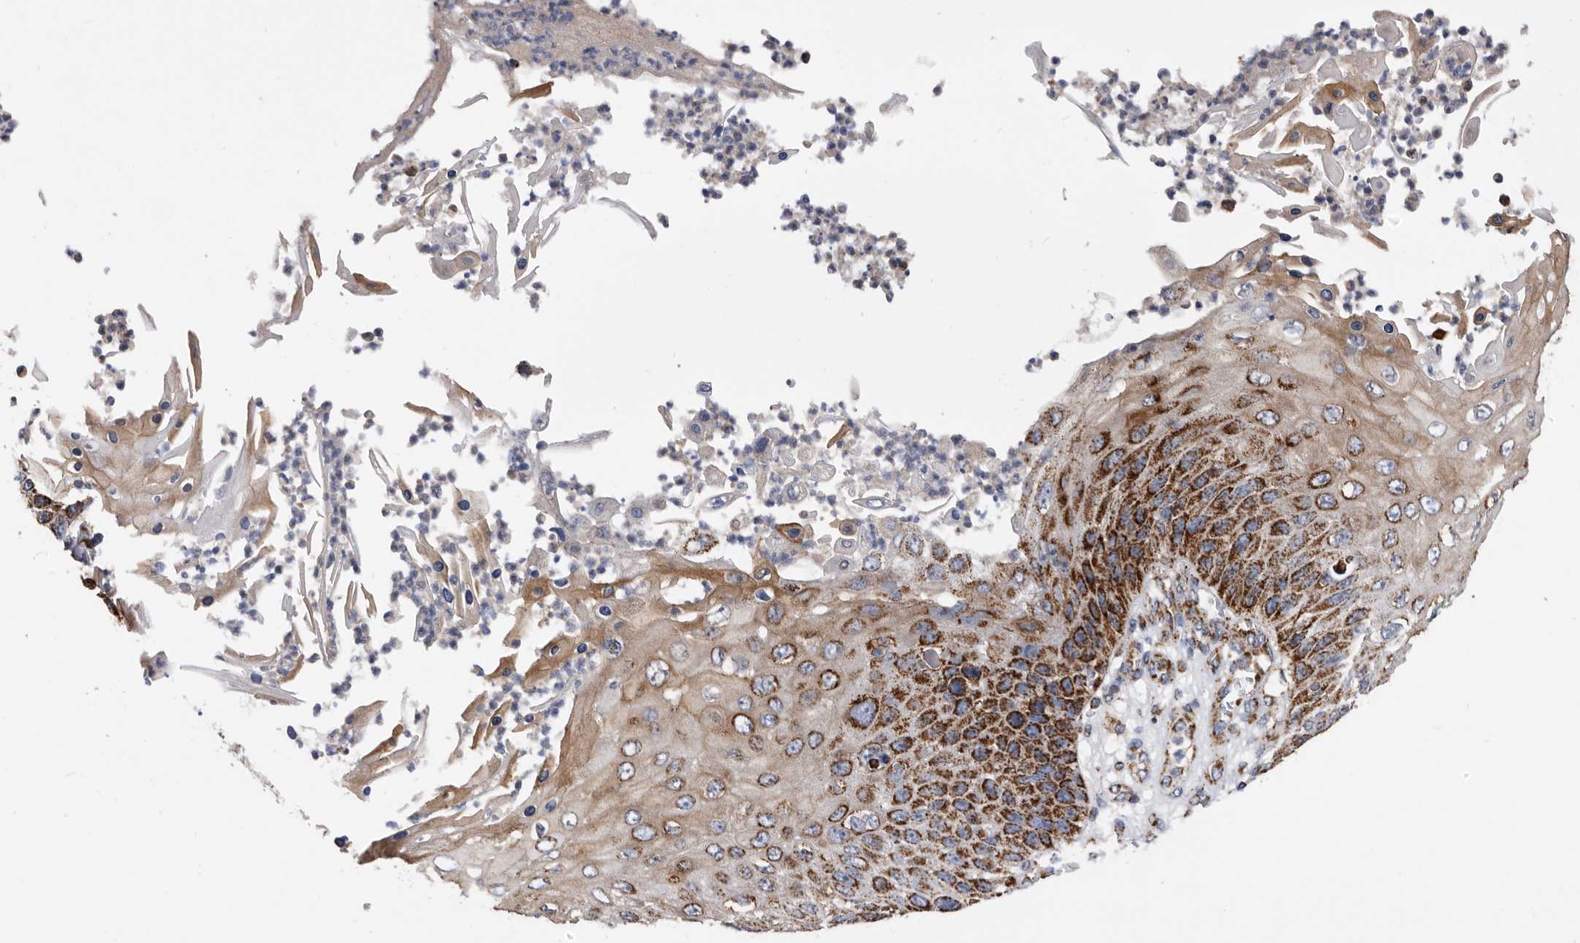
{"staining": {"intensity": "strong", "quantity": ">75%", "location": "cytoplasmic/membranous"}, "tissue": "skin cancer", "cell_type": "Tumor cells", "image_type": "cancer", "snomed": [{"axis": "morphology", "description": "Squamous cell carcinoma, NOS"}, {"axis": "topography", "description": "Skin"}], "caption": "DAB (3,3'-diaminobenzidine) immunohistochemical staining of squamous cell carcinoma (skin) displays strong cytoplasmic/membranous protein expression in approximately >75% of tumor cells. The protein of interest is stained brown, and the nuclei are stained in blue (DAB (3,3'-diaminobenzidine) IHC with brightfield microscopy, high magnification).", "gene": "WFDC1", "patient": {"sex": "female", "age": 88}}